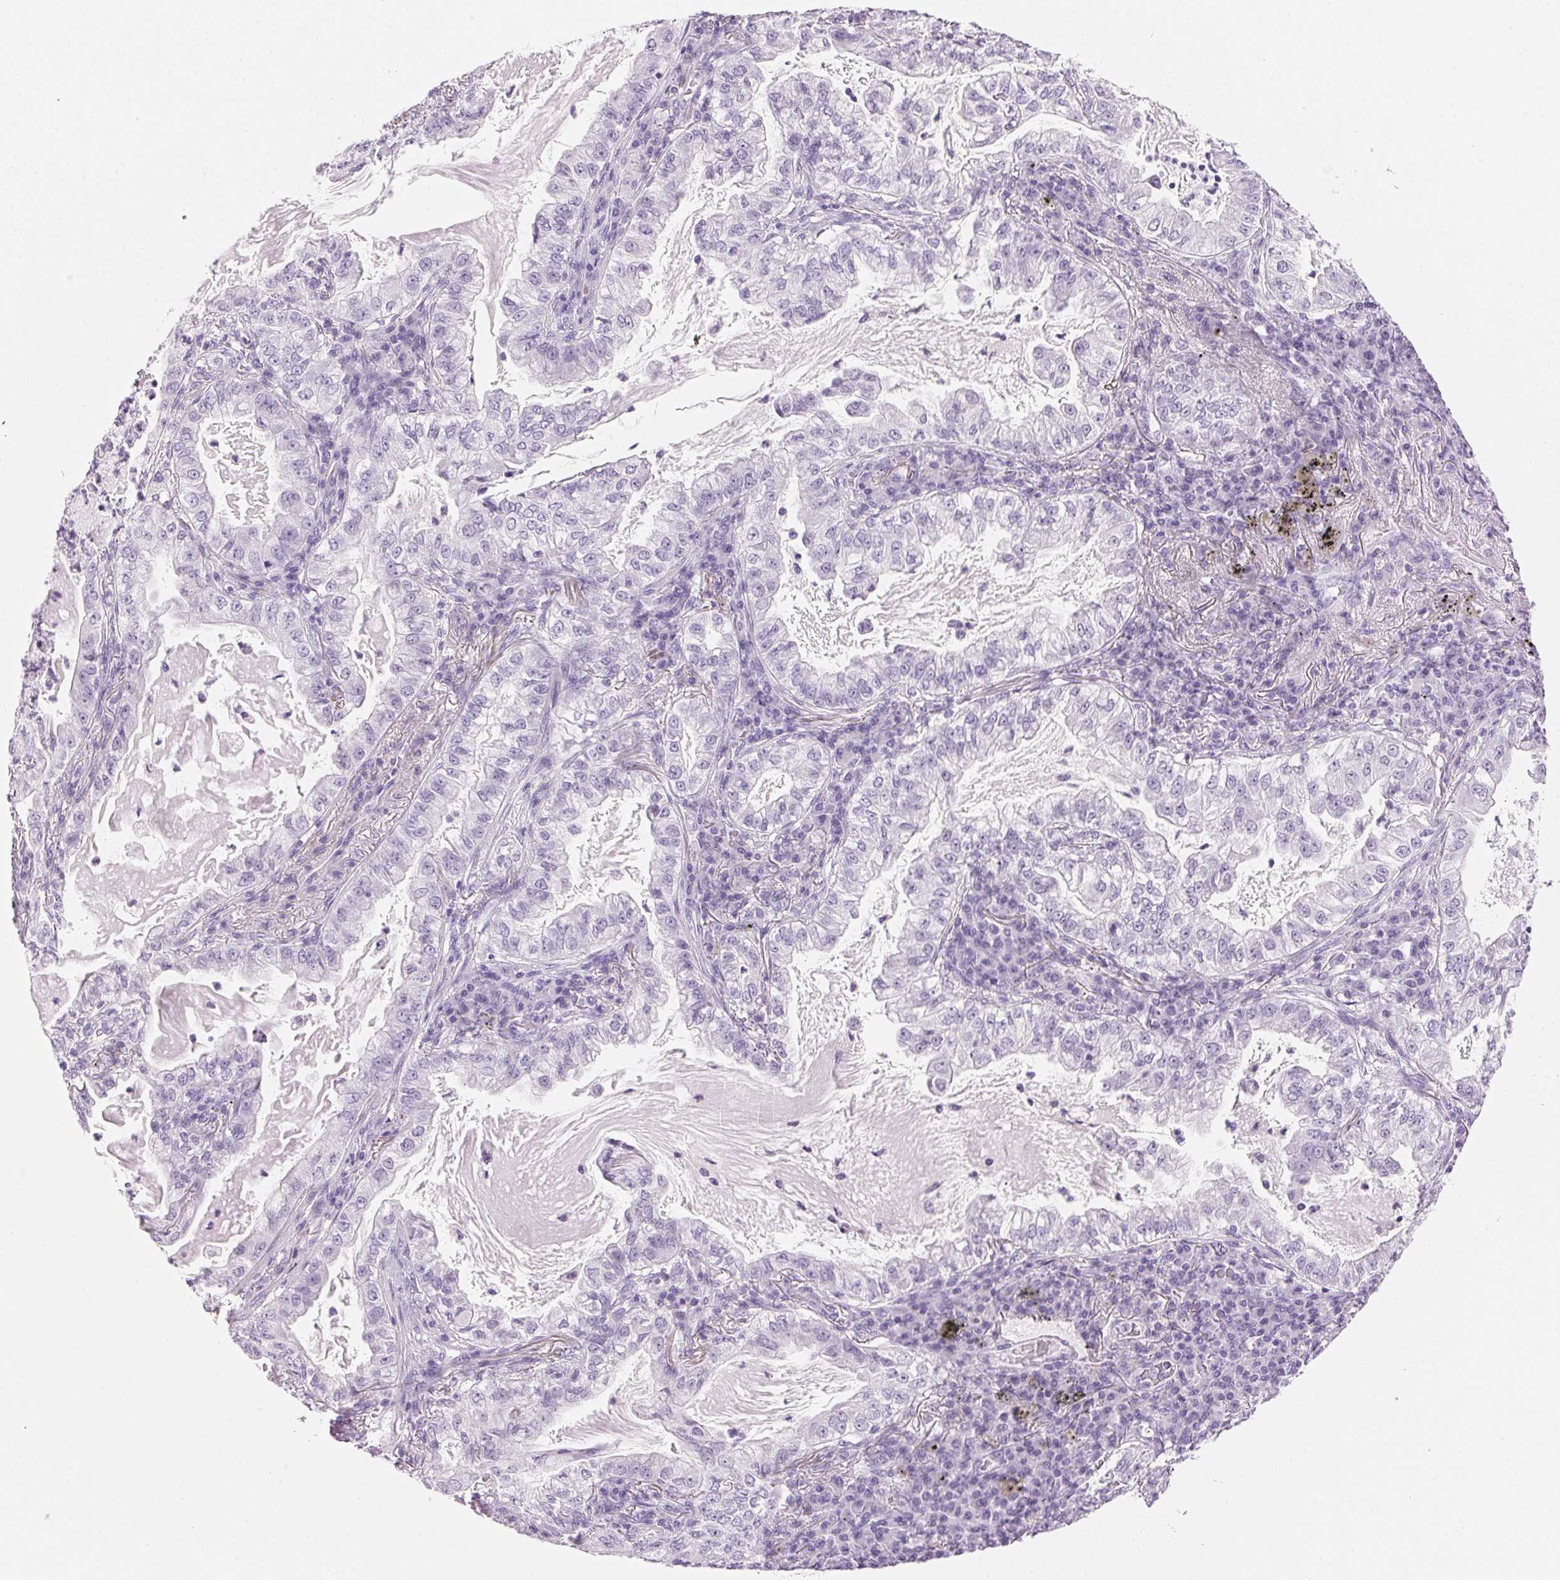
{"staining": {"intensity": "negative", "quantity": "none", "location": "none"}, "tissue": "lung cancer", "cell_type": "Tumor cells", "image_type": "cancer", "snomed": [{"axis": "morphology", "description": "Adenocarcinoma, NOS"}, {"axis": "topography", "description": "Lung"}], "caption": "The photomicrograph reveals no significant staining in tumor cells of lung cancer (adenocarcinoma).", "gene": "IGFBP1", "patient": {"sex": "female", "age": 73}}